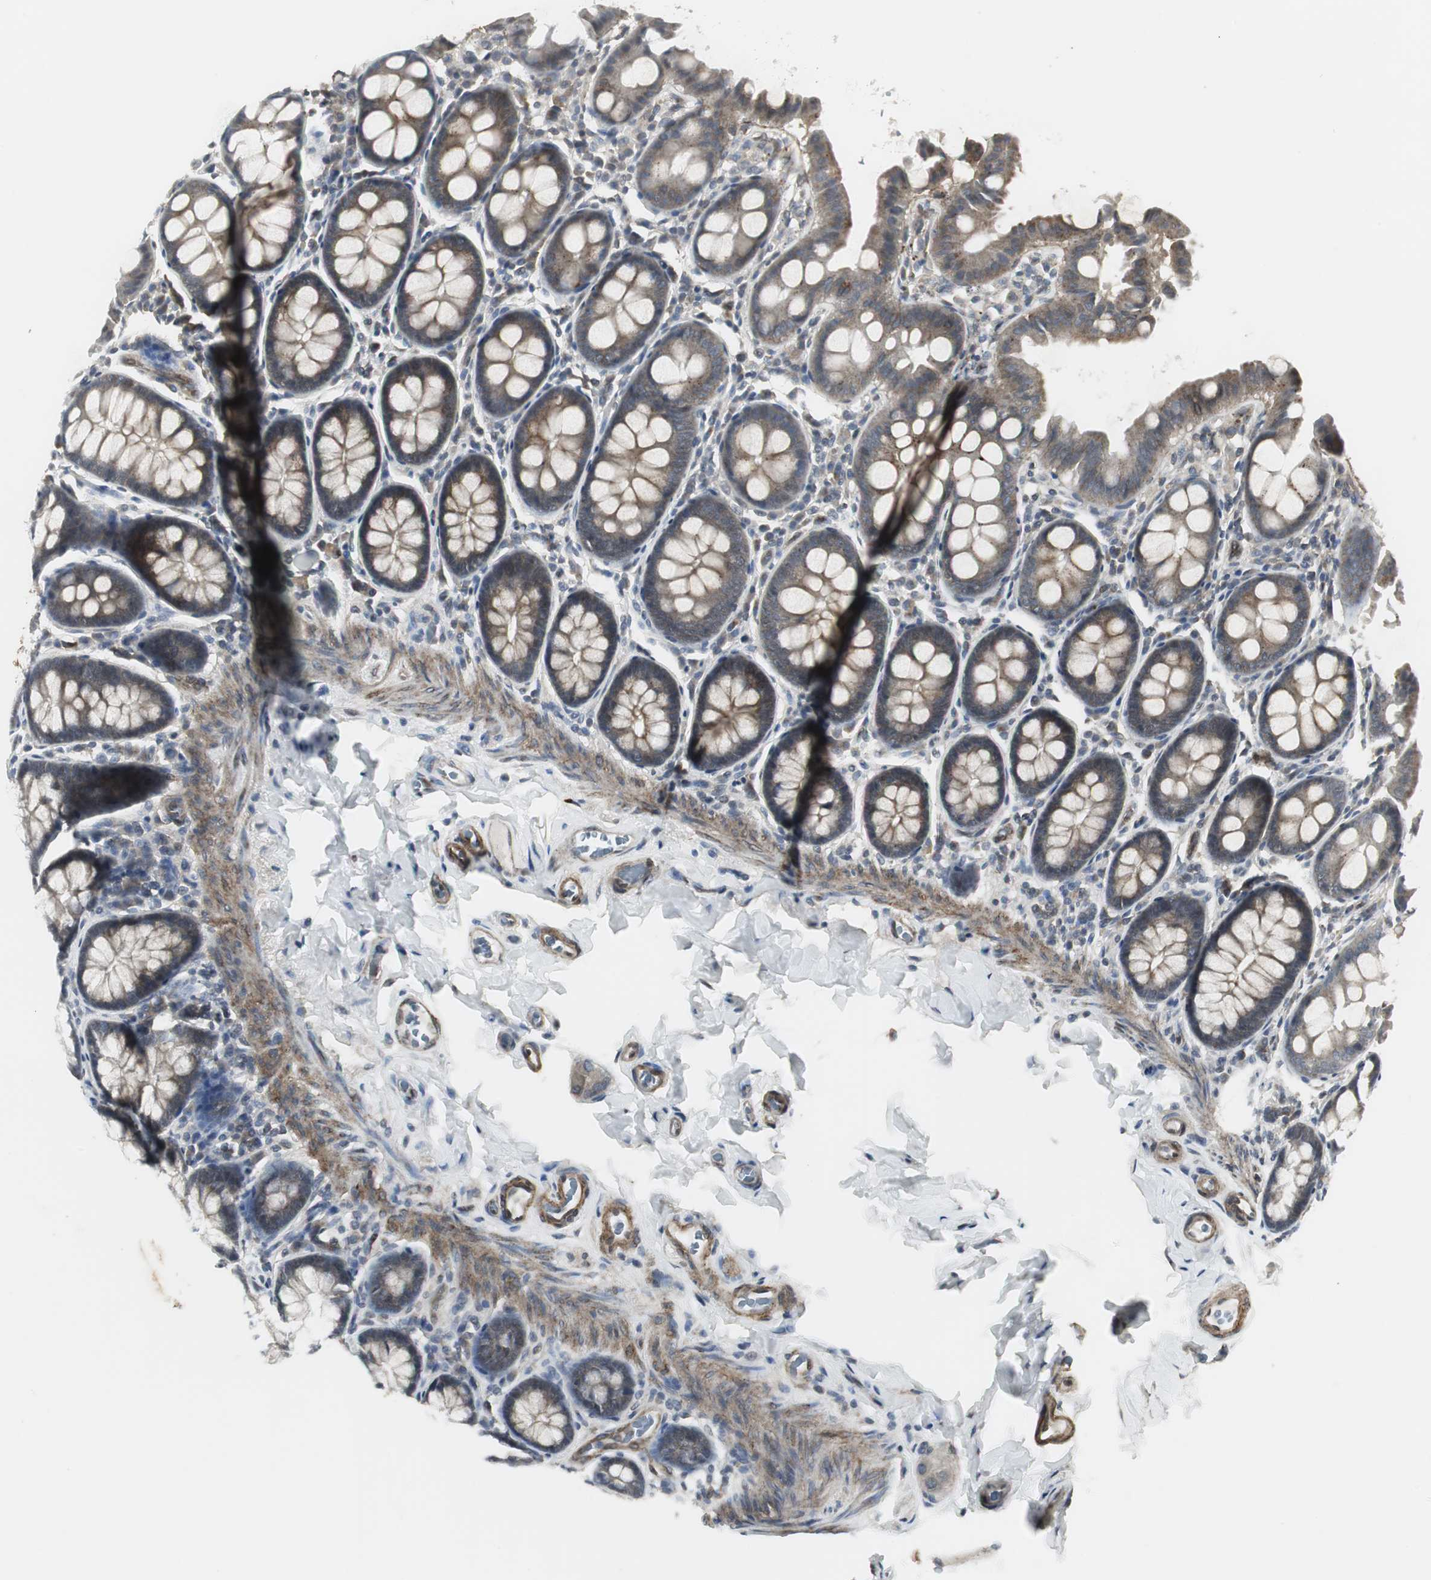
{"staining": {"intensity": "moderate", "quantity": ">75%", "location": "cytoplasmic/membranous"}, "tissue": "colon", "cell_type": "Endothelial cells", "image_type": "normal", "snomed": [{"axis": "morphology", "description": "Normal tissue, NOS"}, {"axis": "topography", "description": "Colon"}], "caption": "Immunohistochemical staining of normal colon demonstrates medium levels of moderate cytoplasmic/membranous positivity in about >75% of endothelial cells. The protein is shown in brown color, while the nuclei are stained blue.", "gene": "SCYL3", "patient": {"sex": "female", "age": 61}}